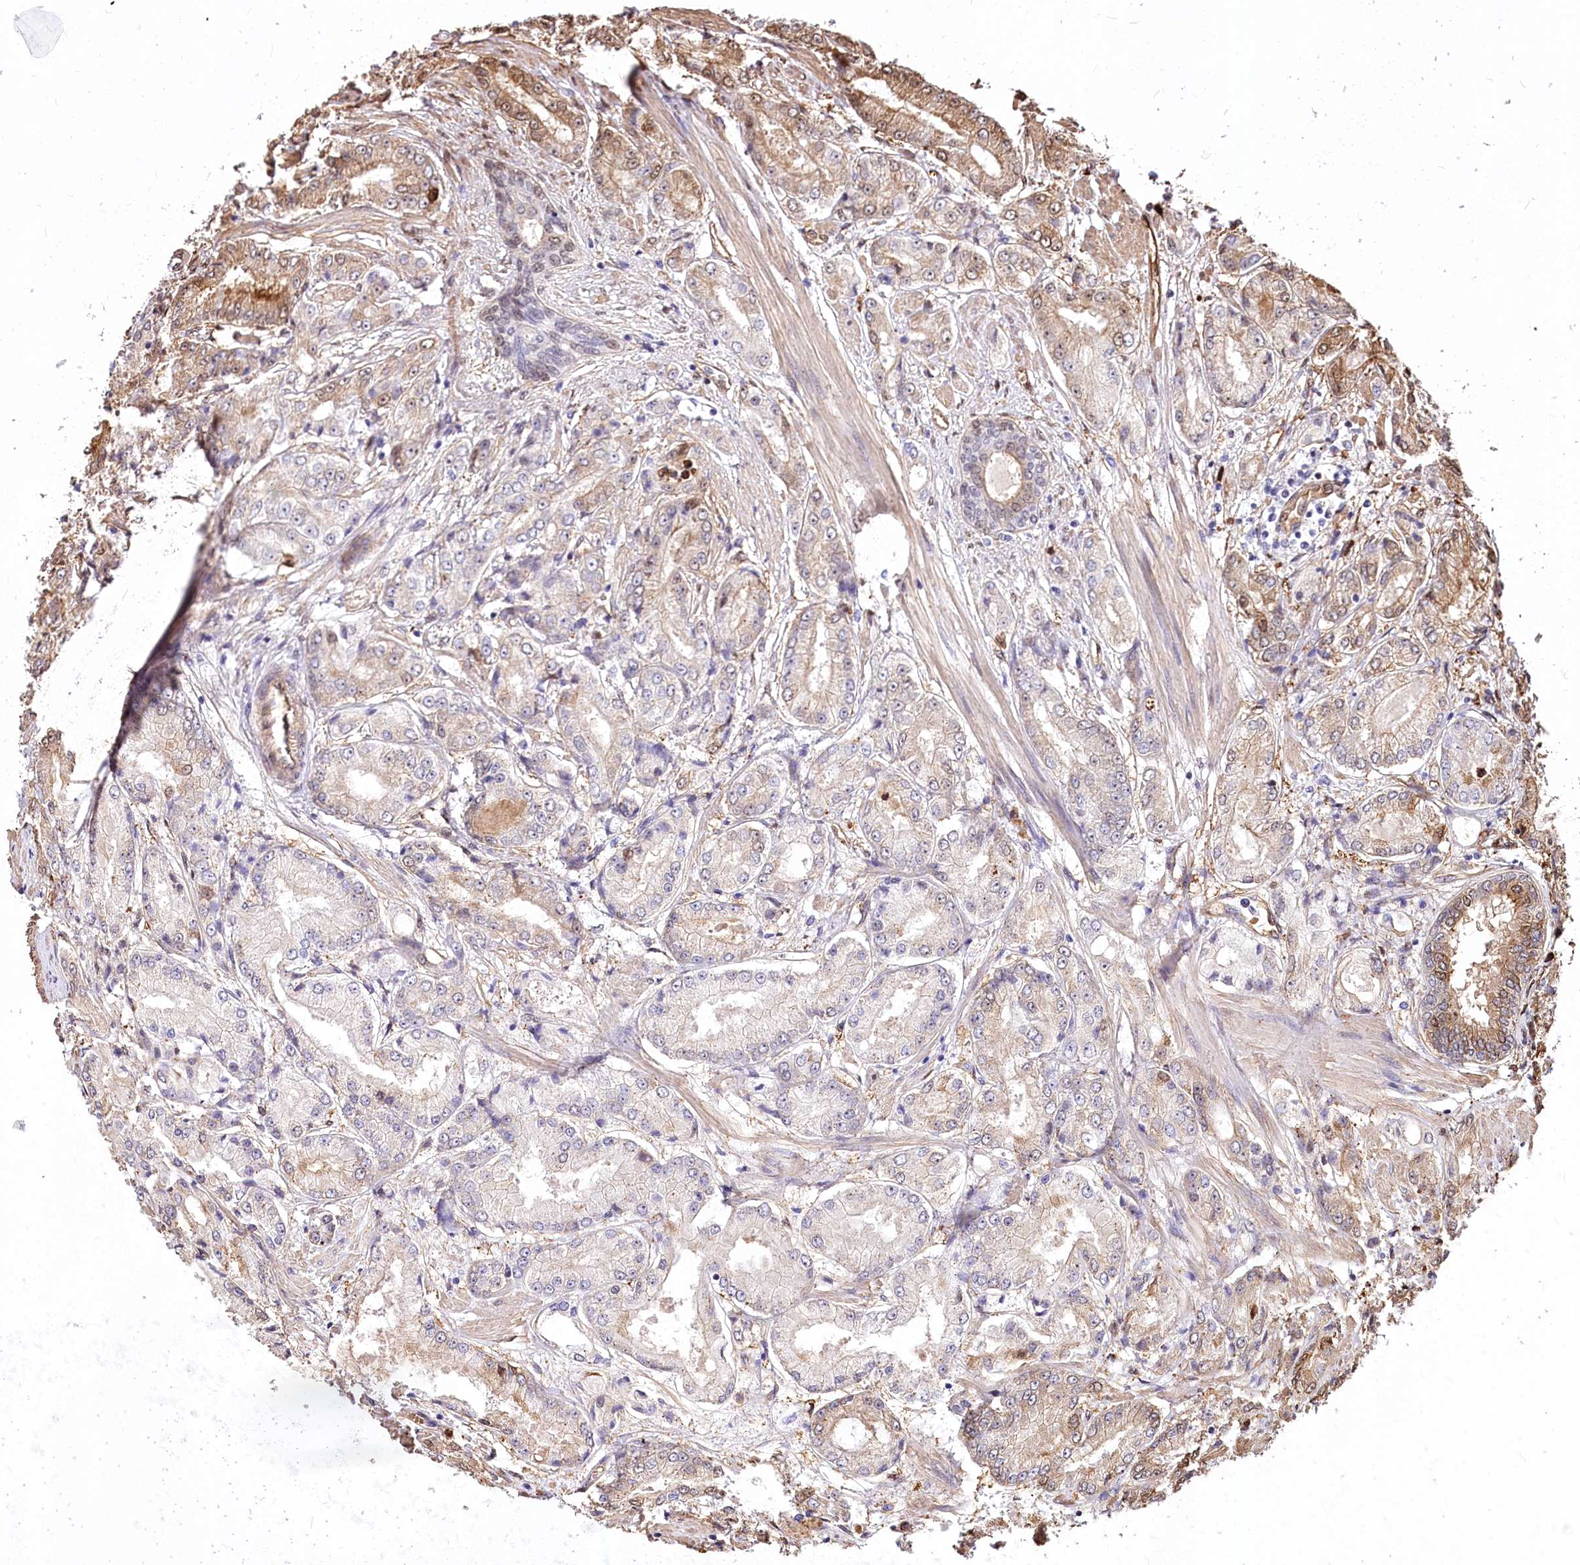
{"staining": {"intensity": "moderate", "quantity": "<25%", "location": "cytoplasmic/membranous,nuclear"}, "tissue": "prostate cancer", "cell_type": "Tumor cells", "image_type": "cancer", "snomed": [{"axis": "morphology", "description": "Adenocarcinoma, High grade"}, {"axis": "topography", "description": "Prostate"}], "caption": "Immunohistochemistry (IHC) of human prostate adenocarcinoma (high-grade) exhibits low levels of moderate cytoplasmic/membranous and nuclear expression in about <25% of tumor cells. (Brightfield microscopy of DAB IHC at high magnification).", "gene": "PTMS", "patient": {"sex": "male", "age": 59}}